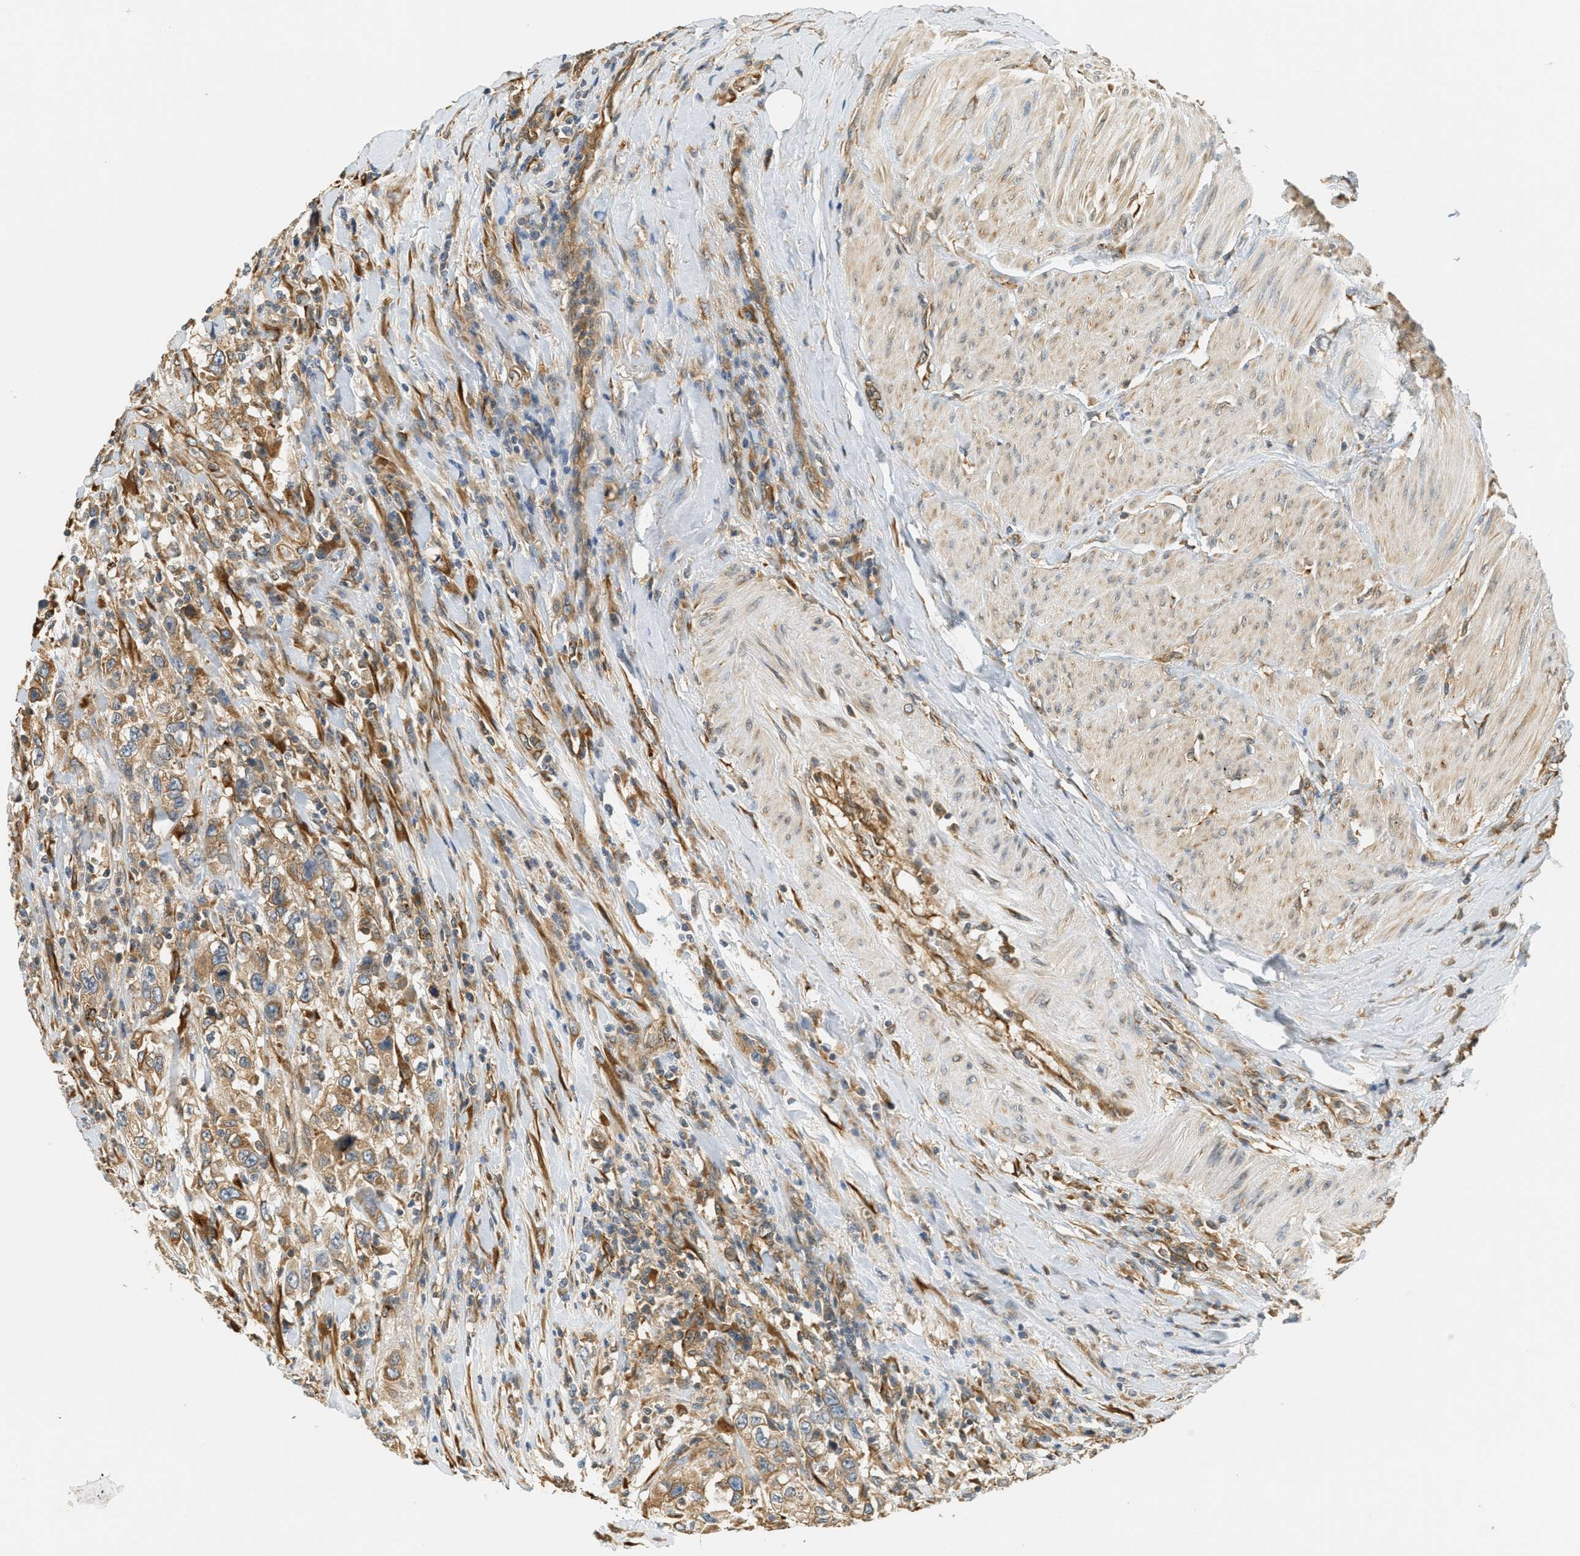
{"staining": {"intensity": "moderate", "quantity": ">75%", "location": "cytoplasmic/membranous"}, "tissue": "urothelial cancer", "cell_type": "Tumor cells", "image_type": "cancer", "snomed": [{"axis": "morphology", "description": "Urothelial carcinoma, High grade"}, {"axis": "topography", "description": "Urinary bladder"}], "caption": "Moderate cytoplasmic/membranous staining is identified in about >75% of tumor cells in high-grade urothelial carcinoma.", "gene": "PDK1", "patient": {"sex": "female", "age": 80}}